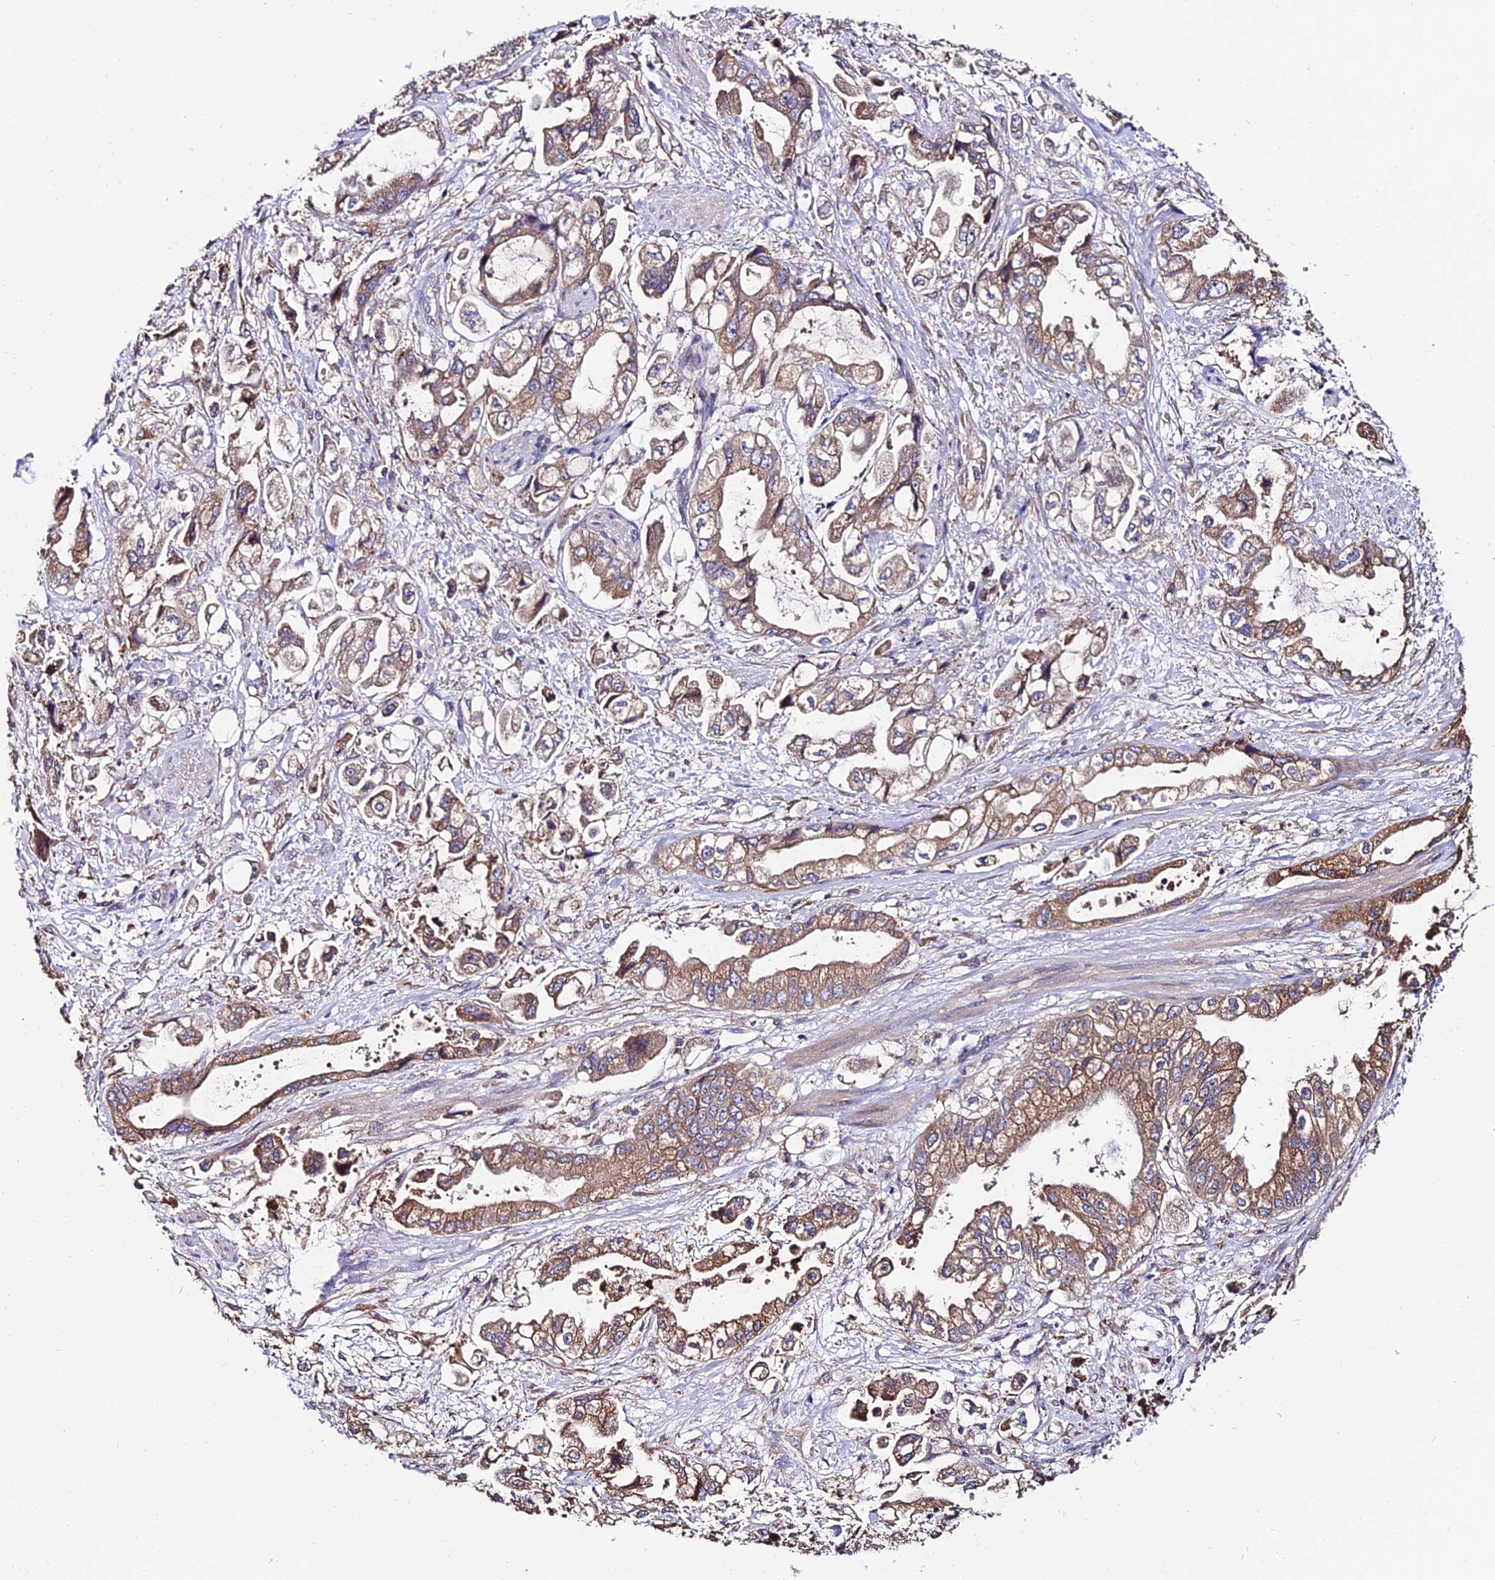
{"staining": {"intensity": "moderate", "quantity": ">75%", "location": "cytoplasmic/membranous"}, "tissue": "stomach cancer", "cell_type": "Tumor cells", "image_type": "cancer", "snomed": [{"axis": "morphology", "description": "Adenocarcinoma, NOS"}, {"axis": "topography", "description": "Stomach"}], "caption": "Immunohistochemistry photomicrograph of human stomach adenocarcinoma stained for a protein (brown), which demonstrates medium levels of moderate cytoplasmic/membranous staining in approximately >75% of tumor cells.", "gene": "UMAD1", "patient": {"sex": "male", "age": 62}}